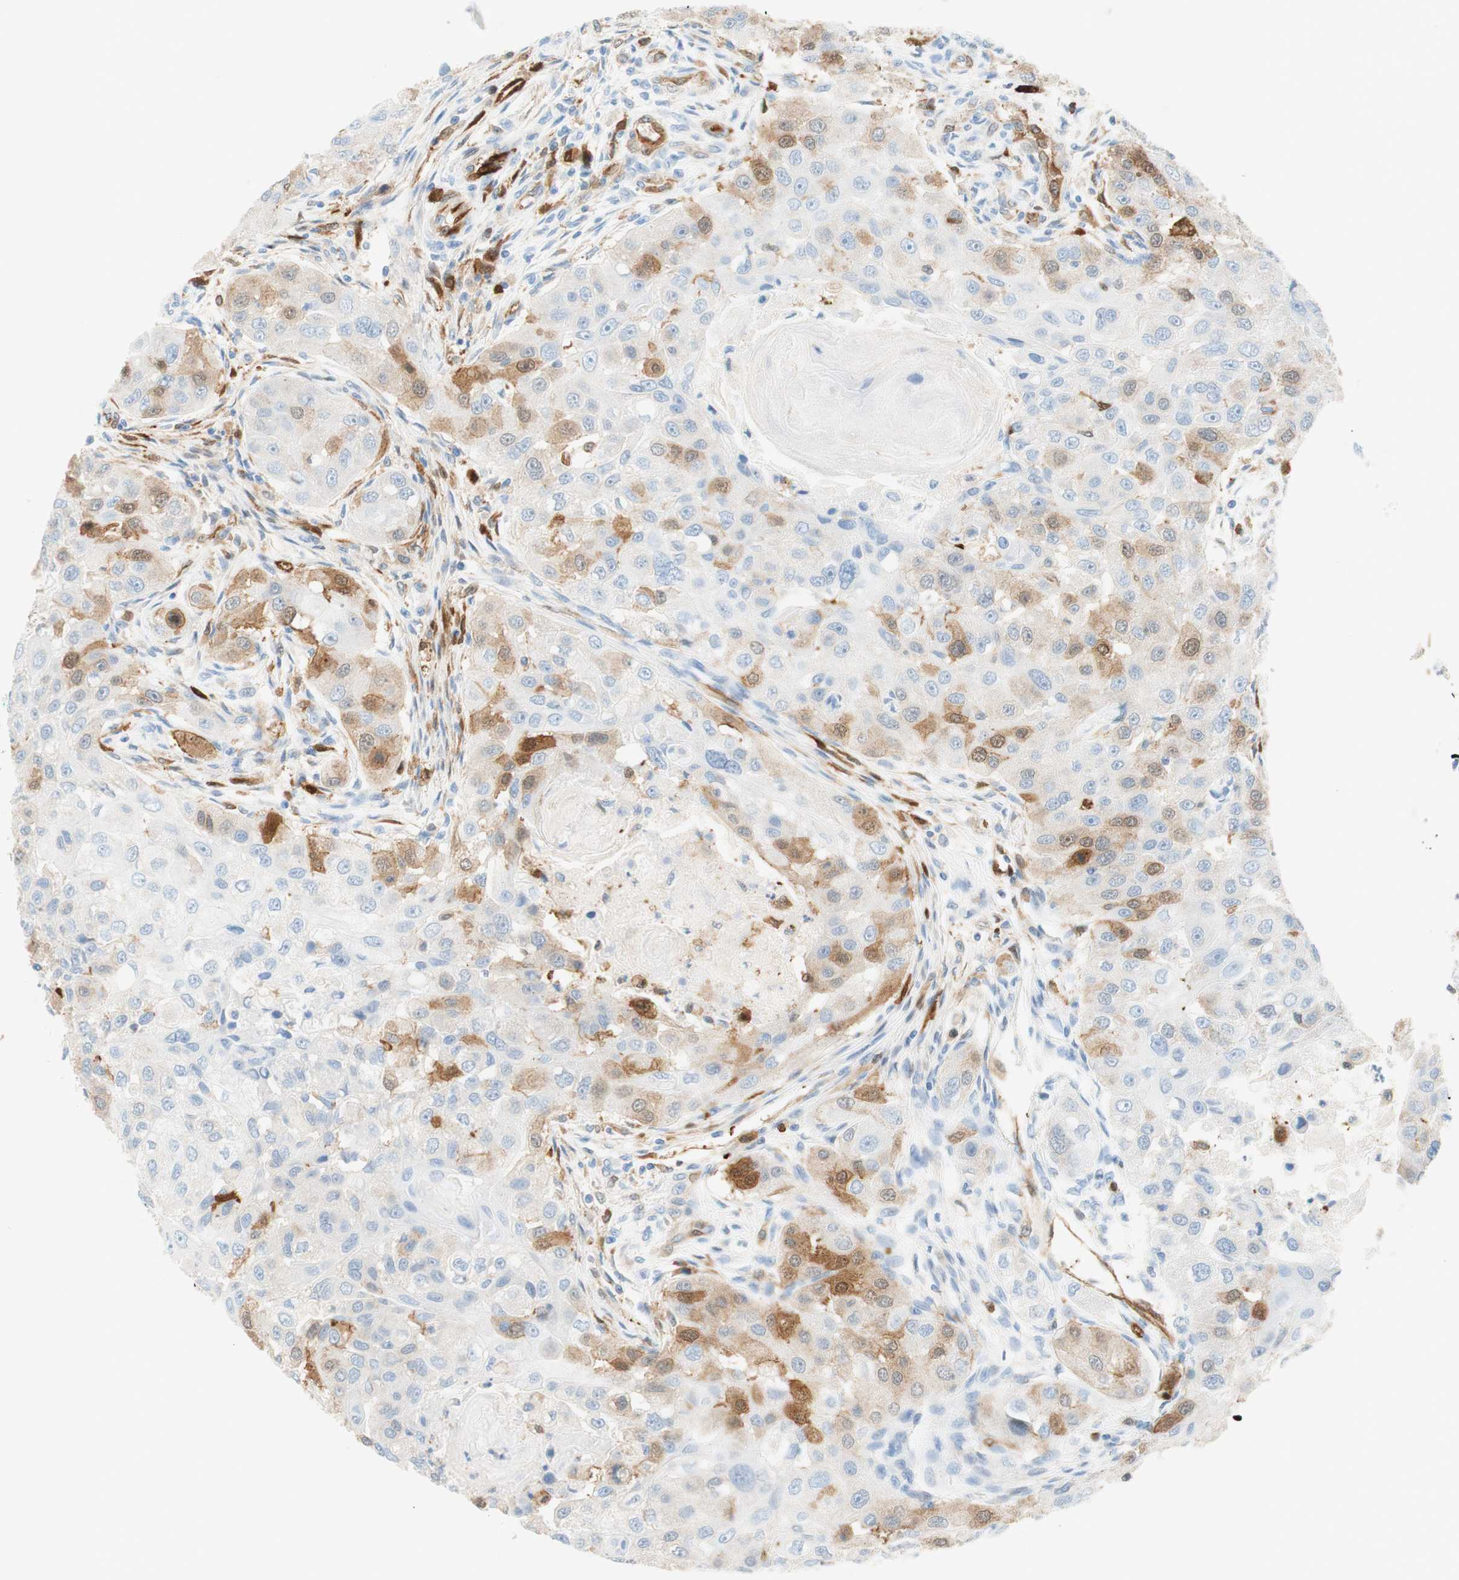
{"staining": {"intensity": "moderate", "quantity": "<25%", "location": "cytoplasmic/membranous"}, "tissue": "head and neck cancer", "cell_type": "Tumor cells", "image_type": "cancer", "snomed": [{"axis": "morphology", "description": "Normal tissue, NOS"}, {"axis": "morphology", "description": "Squamous cell carcinoma, NOS"}, {"axis": "topography", "description": "Skeletal muscle"}, {"axis": "topography", "description": "Head-Neck"}], "caption": "The photomicrograph displays a brown stain indicating the presence of a protein in the cytoplasmic/membranous of tumor cells in head and neck squamous cell carcinoma. (brown staining indicates protein expression, while blue staining denotes nuclei).", "gene": "STMN1", "patient": {"sex": "male", "age": 51}}